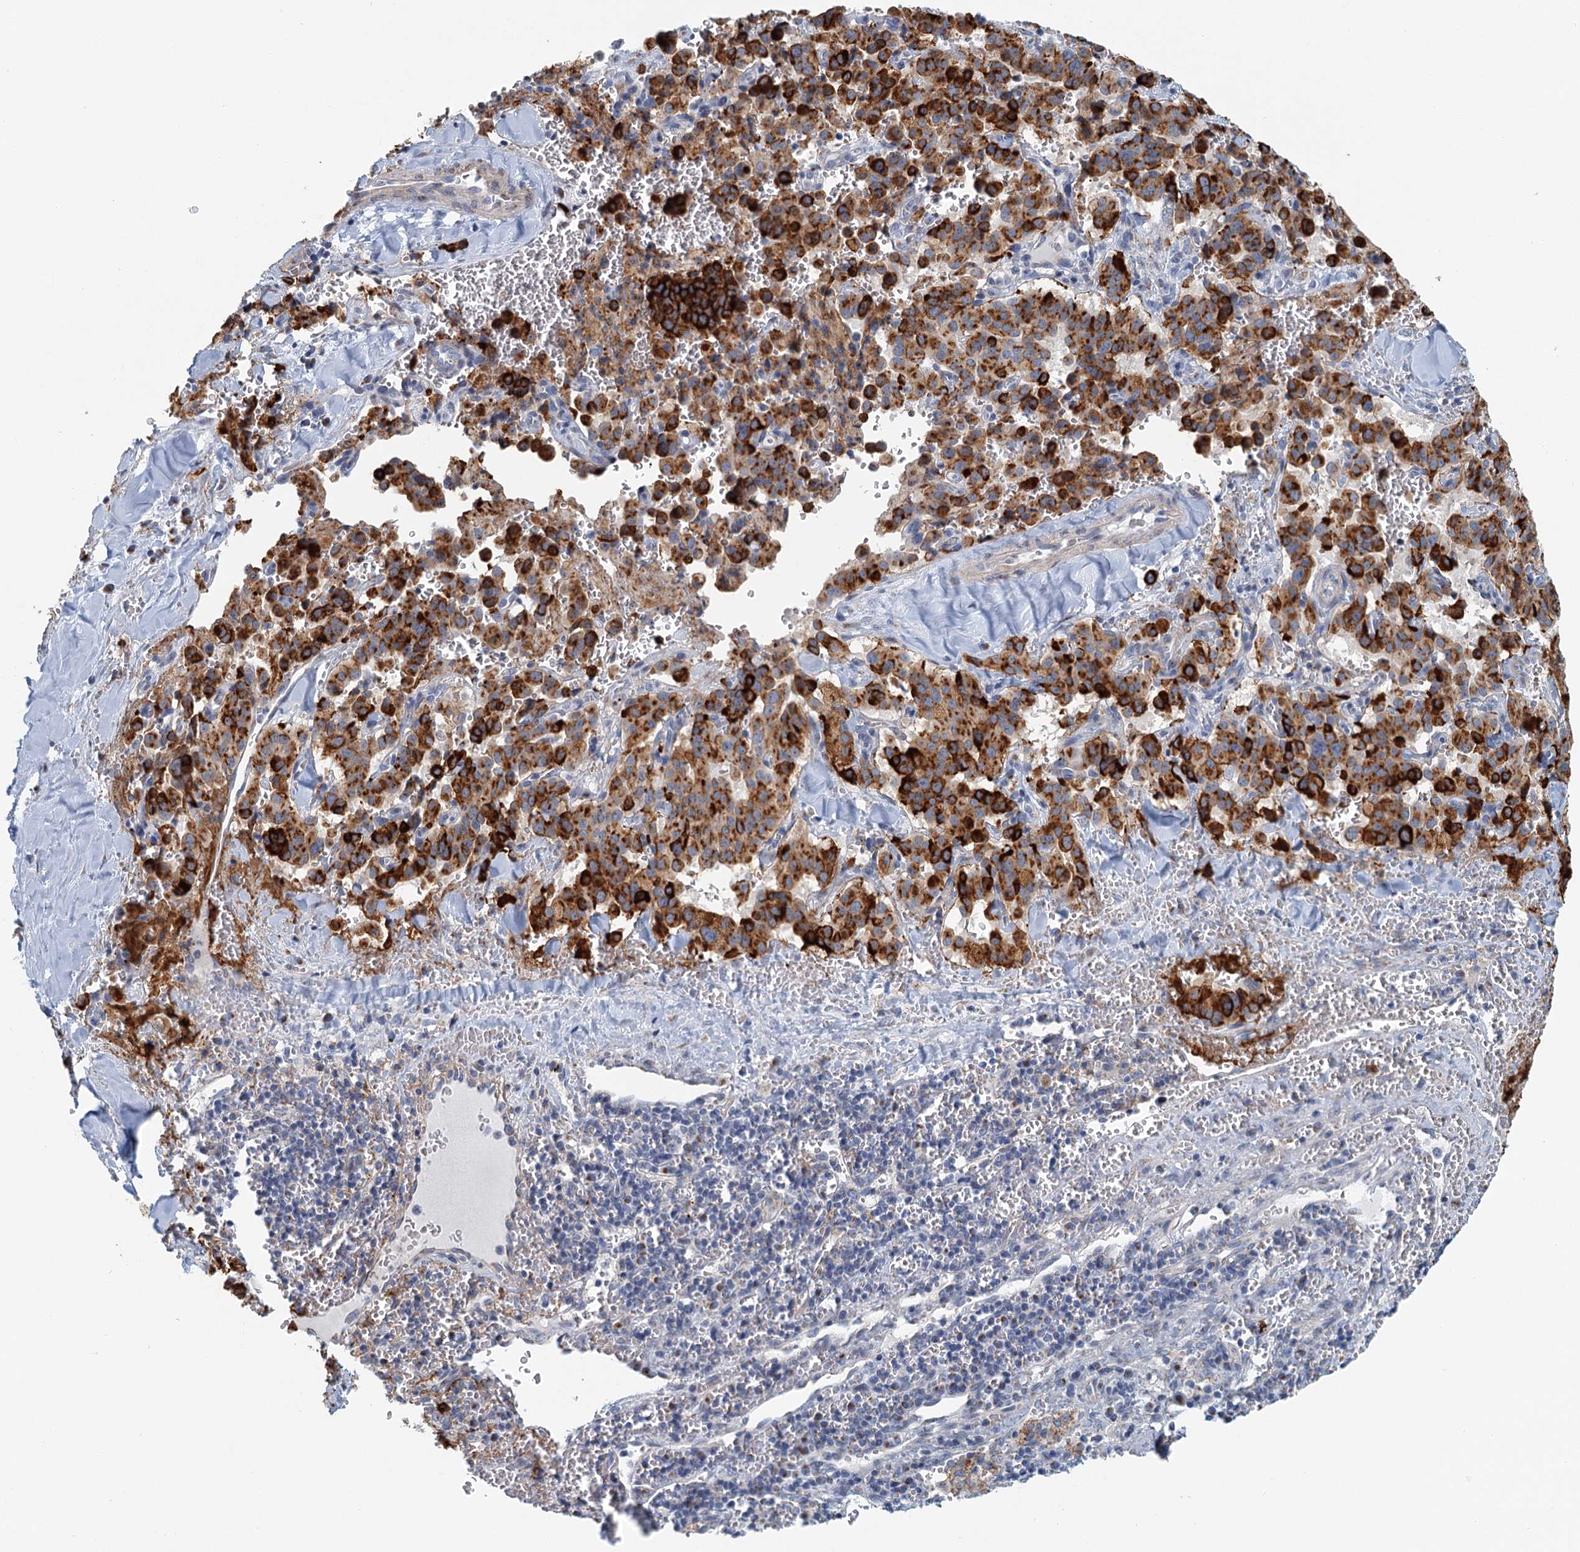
{"staining": {"intensity": "strong", "quantity": ">75%", "location": "cytoplasmic/membranous"}, "tissue": "pancreatic cancer", "cell_type": "Tumor cells", "image_type": "cancer", "snomed": [{"axis": "morphology", "description": "Adenocarcinoma, NOS"}, {"axis": "topography", "description": "Pancreas"}], "caption": "Protein staining shows strong cytoplasmic/membranous staining in about >75% of tumor cells in pancreatic adenocarcinoma.", "gene": "ZNF527", "patient": {"sex": "male", "age": 65}}